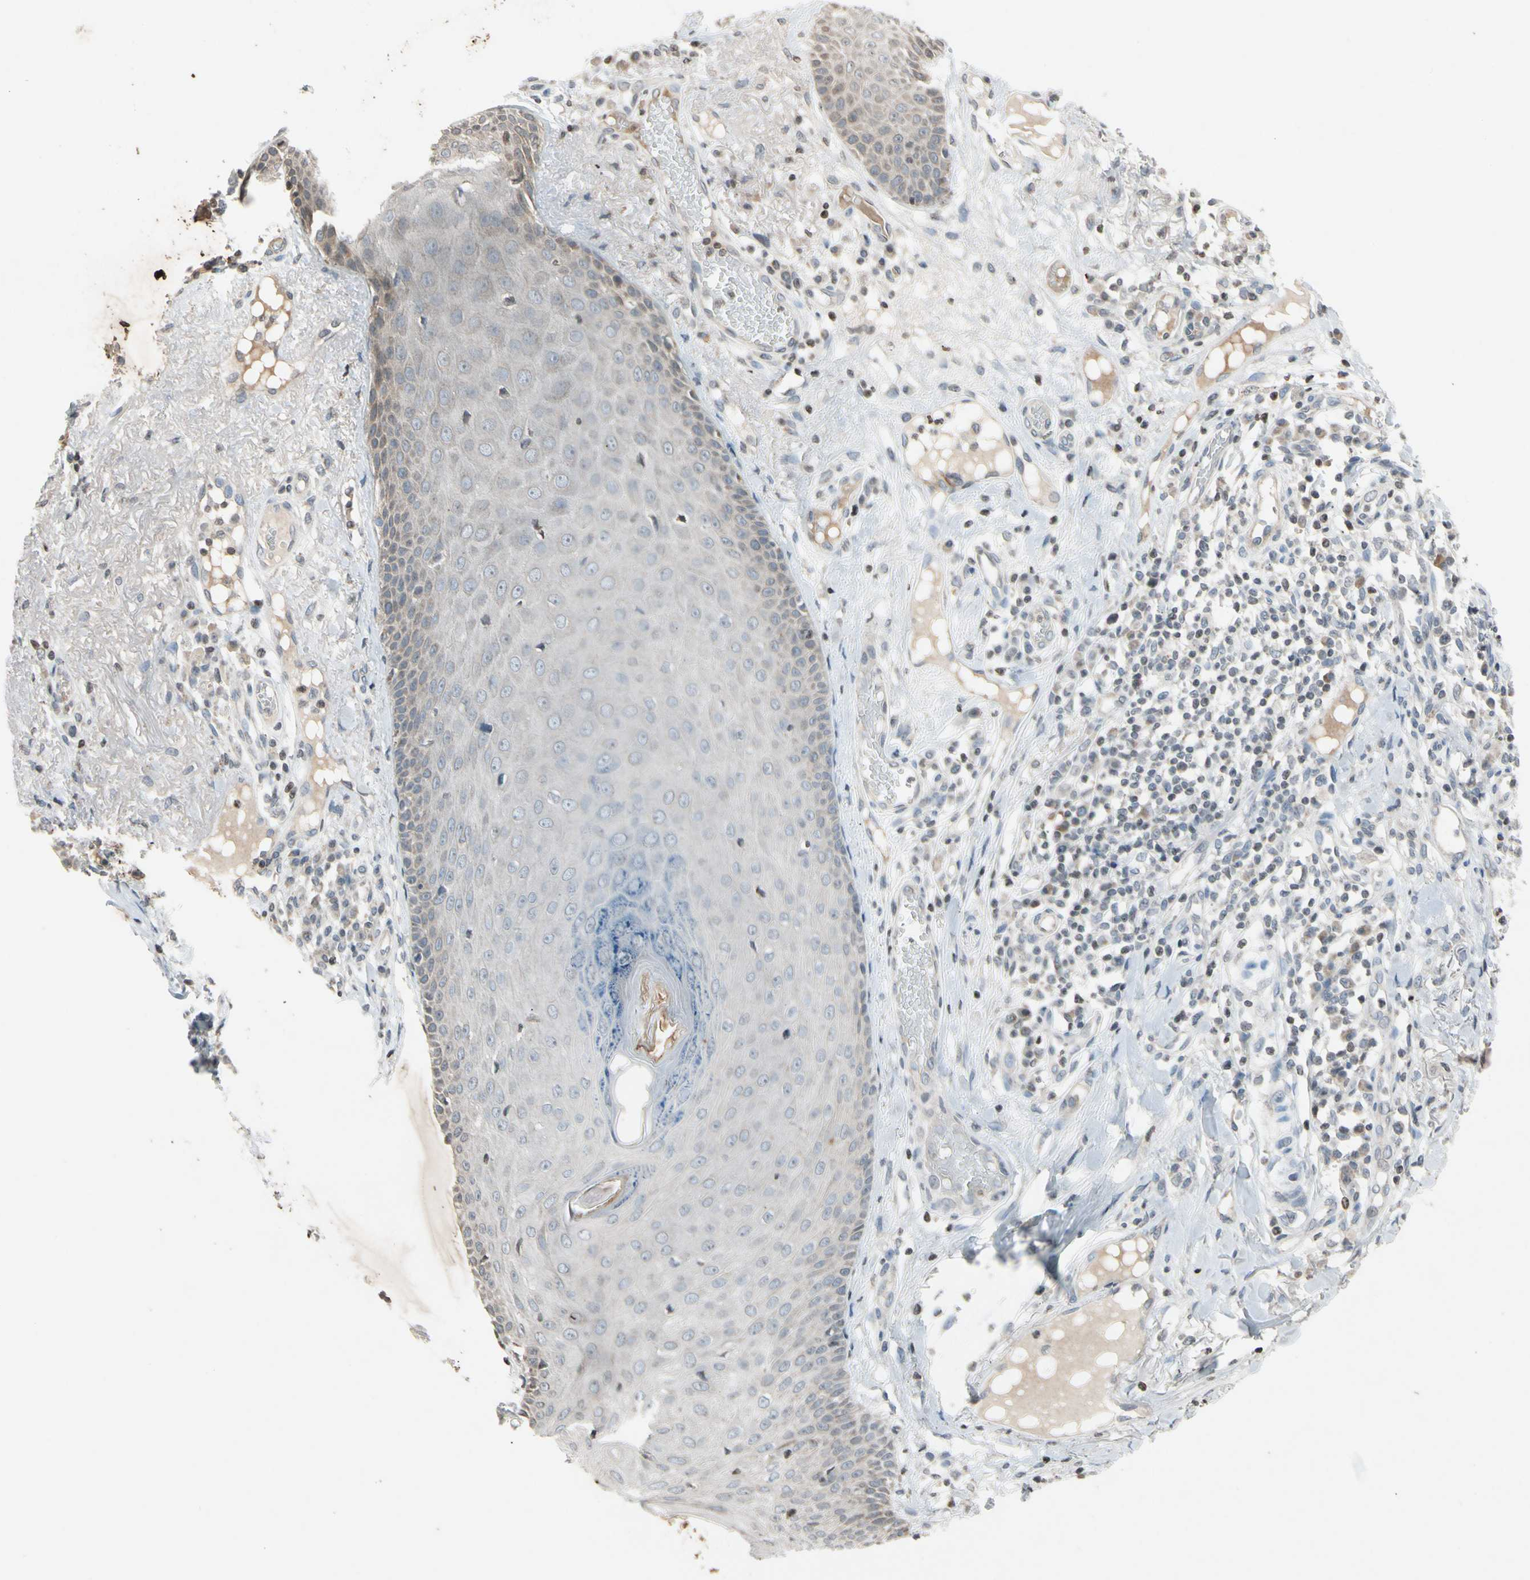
{"staining": {"intensity": "weak", "quantity": "25%-75%", "location": "cytoplasmic/membranous"}, "tissue": "skin cancer", "cell_type": "Tumor cells", "image_type": "cancer", "snomed": [{"axis": "morphology", "description": "Normal tissue, NOS"}, {"axis": "morphology", "description": "Basal cell carcinoma"}, {"axis": "topography", "description": "Skin"}], "caption": "Skin cancer (basal cell carcinoma) tissue exhibits weak cytoplasmic/membranous expression in approximately 25%-75% of tumor cells, visualized by immunohistochemistry.", "gene": "CLDN11", "patient": {"sex": "male", "age": 52}}